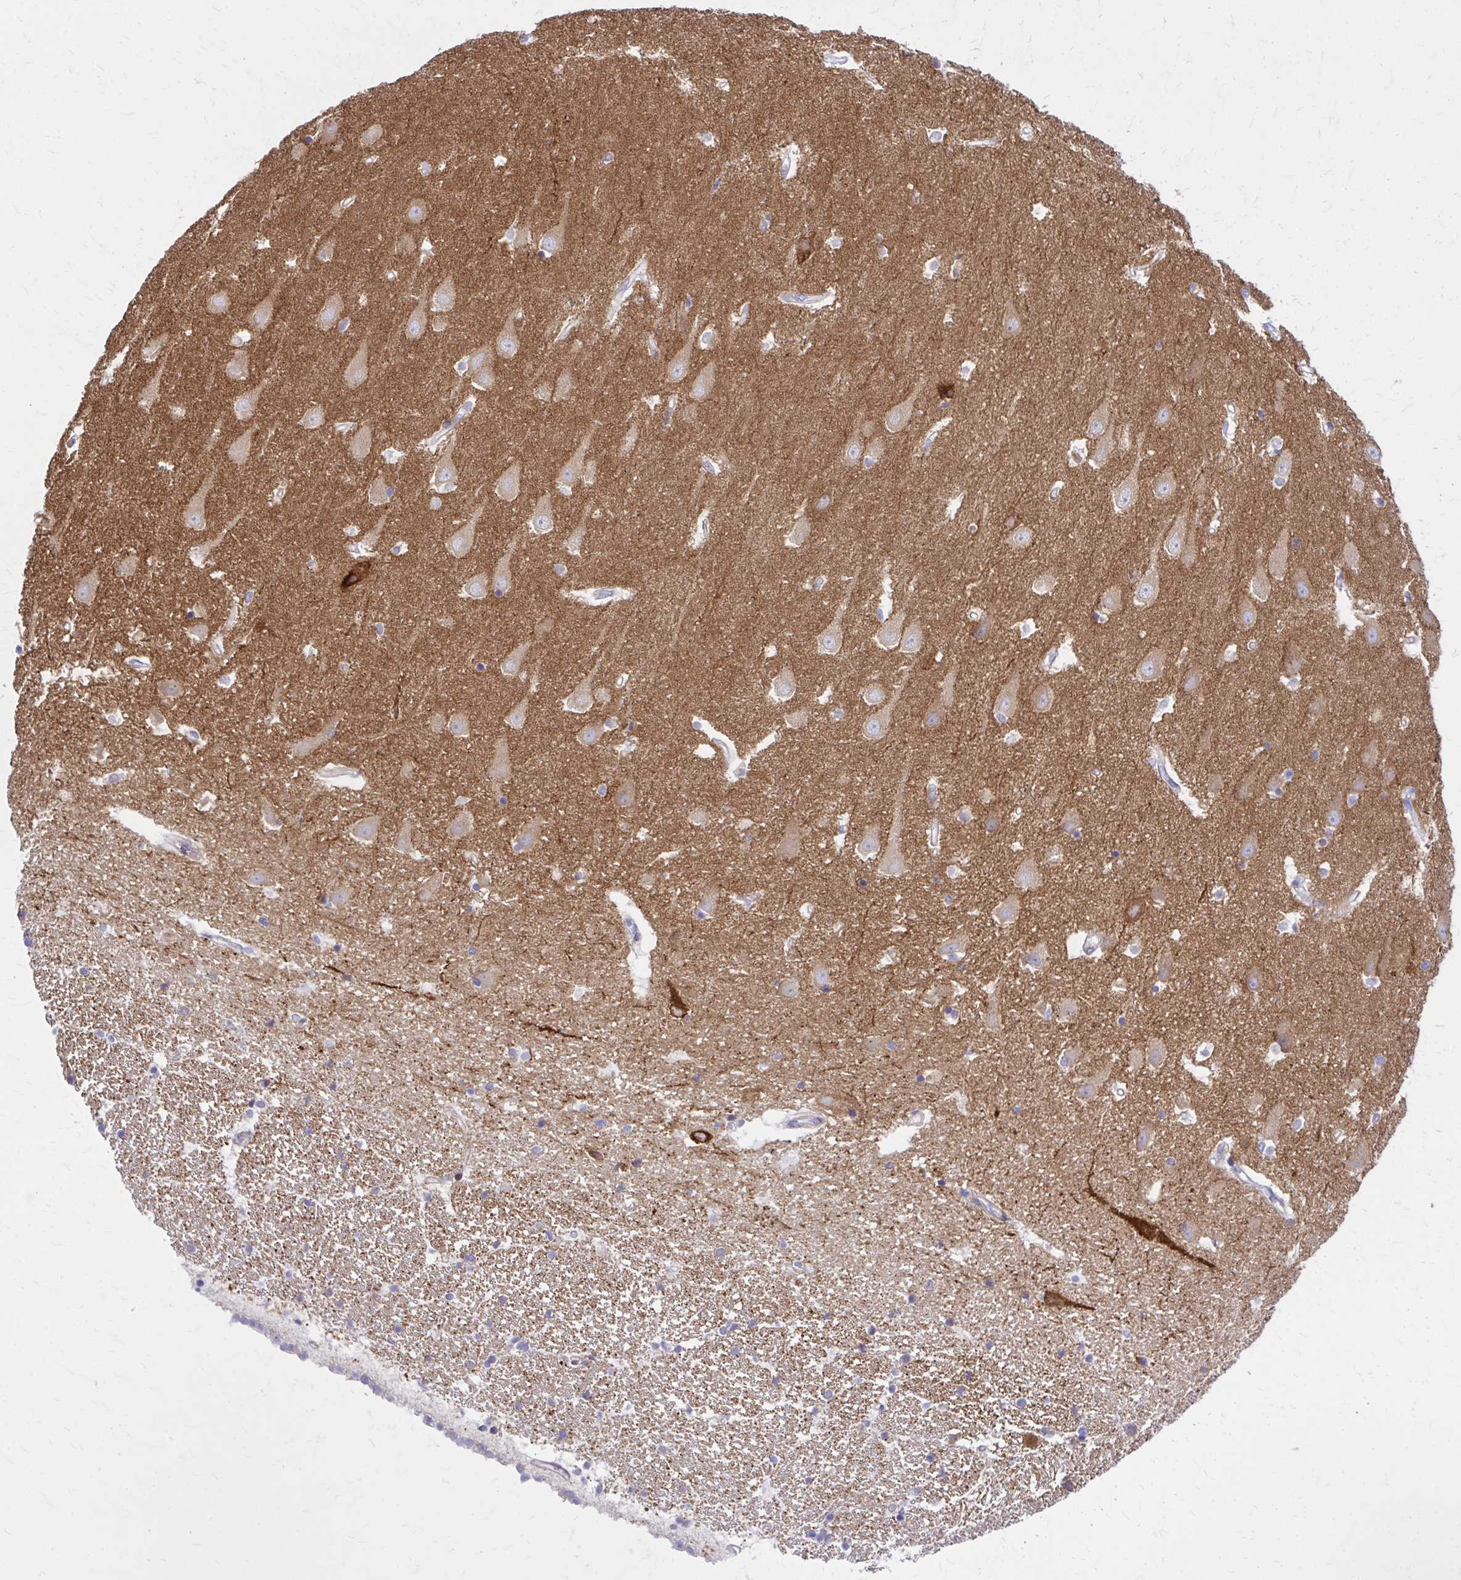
{"staining": {"intensity": "negative", "quantity": "none", "location": "none"}, "tissue": "hippocampus", "cell_type": "Glial cells", "image_type": "normal", "snomed": [{"axis": "morphology", "description": "Normal tissue, NOS"}, {"axis": "topography", "description": "Hippocampus"}], "caption": "The image reveals no staining of glial cells in unremarkable hippocampus.", "gene": "EPB41L1", "patient": {"sex": "male", "age": 63}}